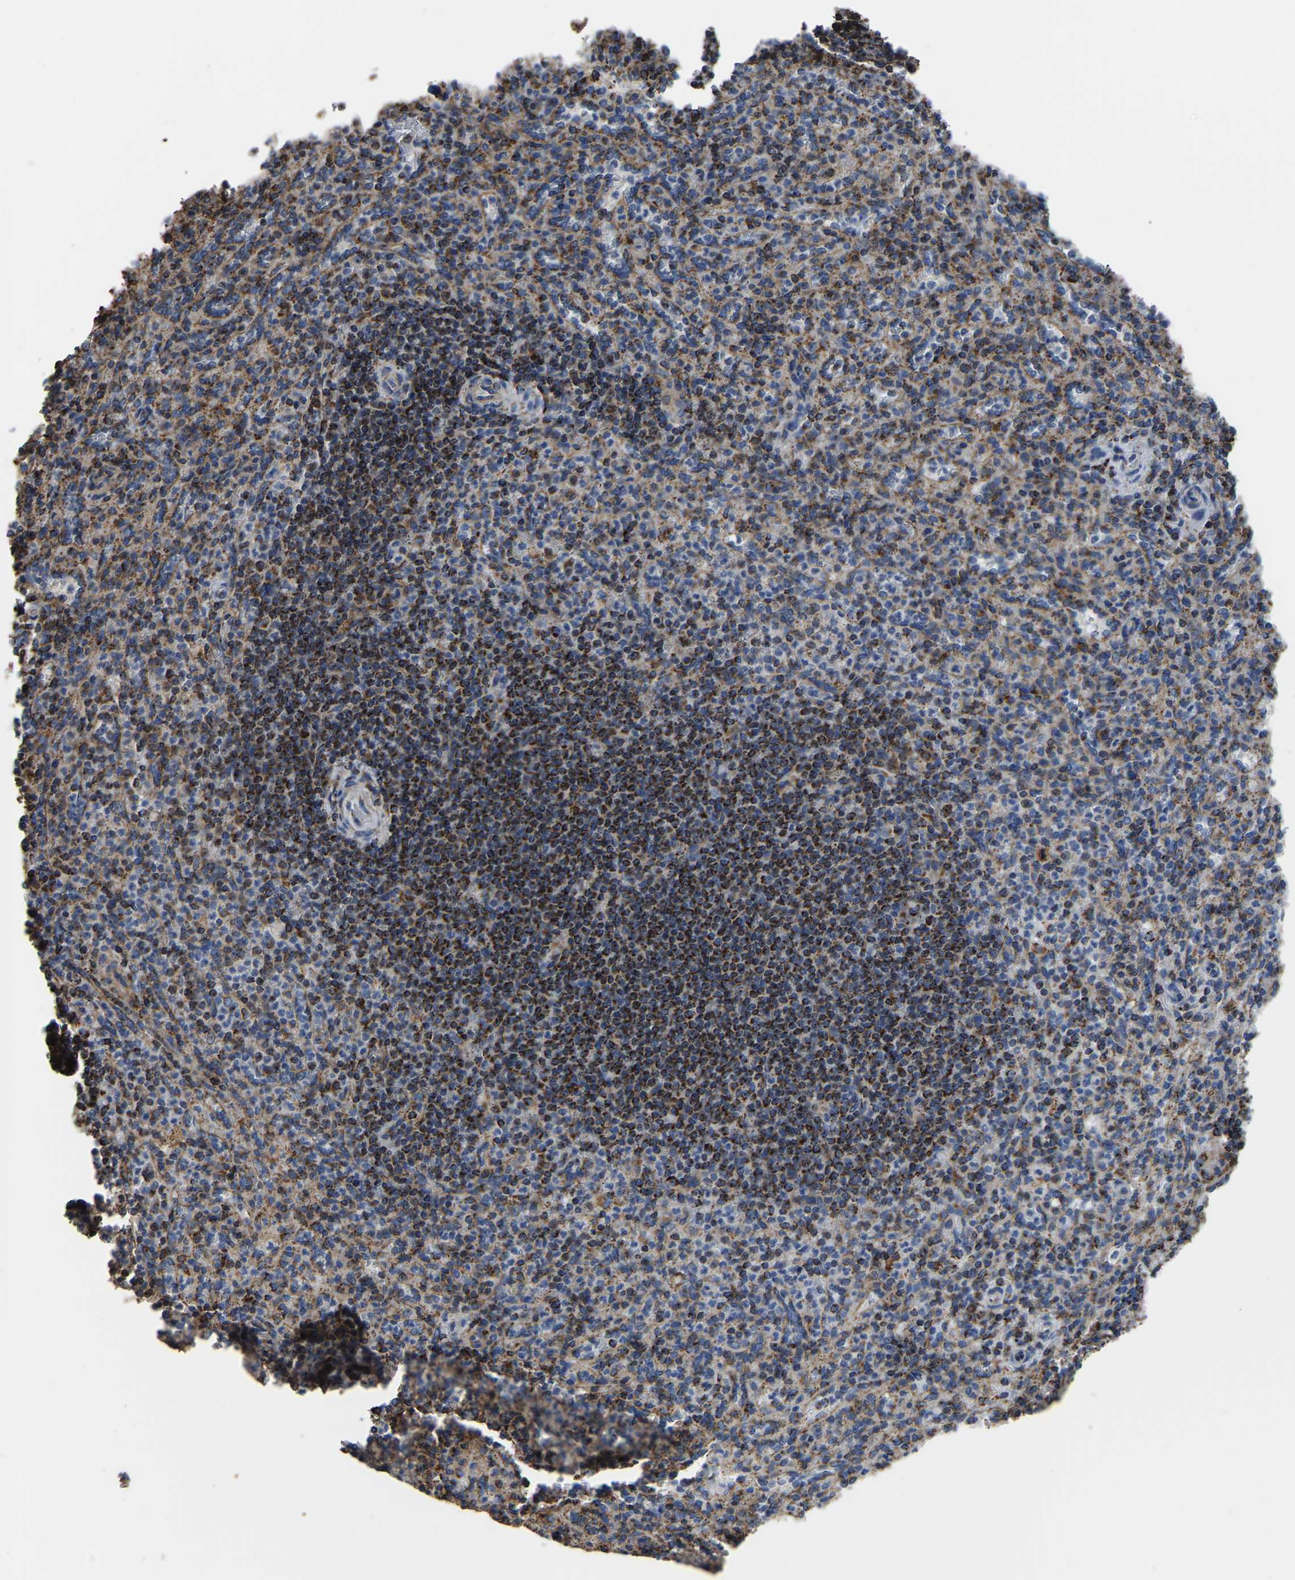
{"staining": {"intensity": "moderate", "quantity": "25%-75%", "location": "cytoplasmic/membranous"}, "tissue": "spleen", "cell_type": "Cells in red pulp", "image_type": "normal", "snomed": [{"axis": "morphology", "description": "Normal tissue, NOS"}, {"axis": "topography", "description": "Spleen"}], "caption": "Brown immunohistochemical staining in unremarkable spleen reveals moderate cytoplasmic/membranous positivity in about 25%-75% of cells in red pulp.", "gene": "ETFA", "patient": {"sex": "male", "age": 36}}